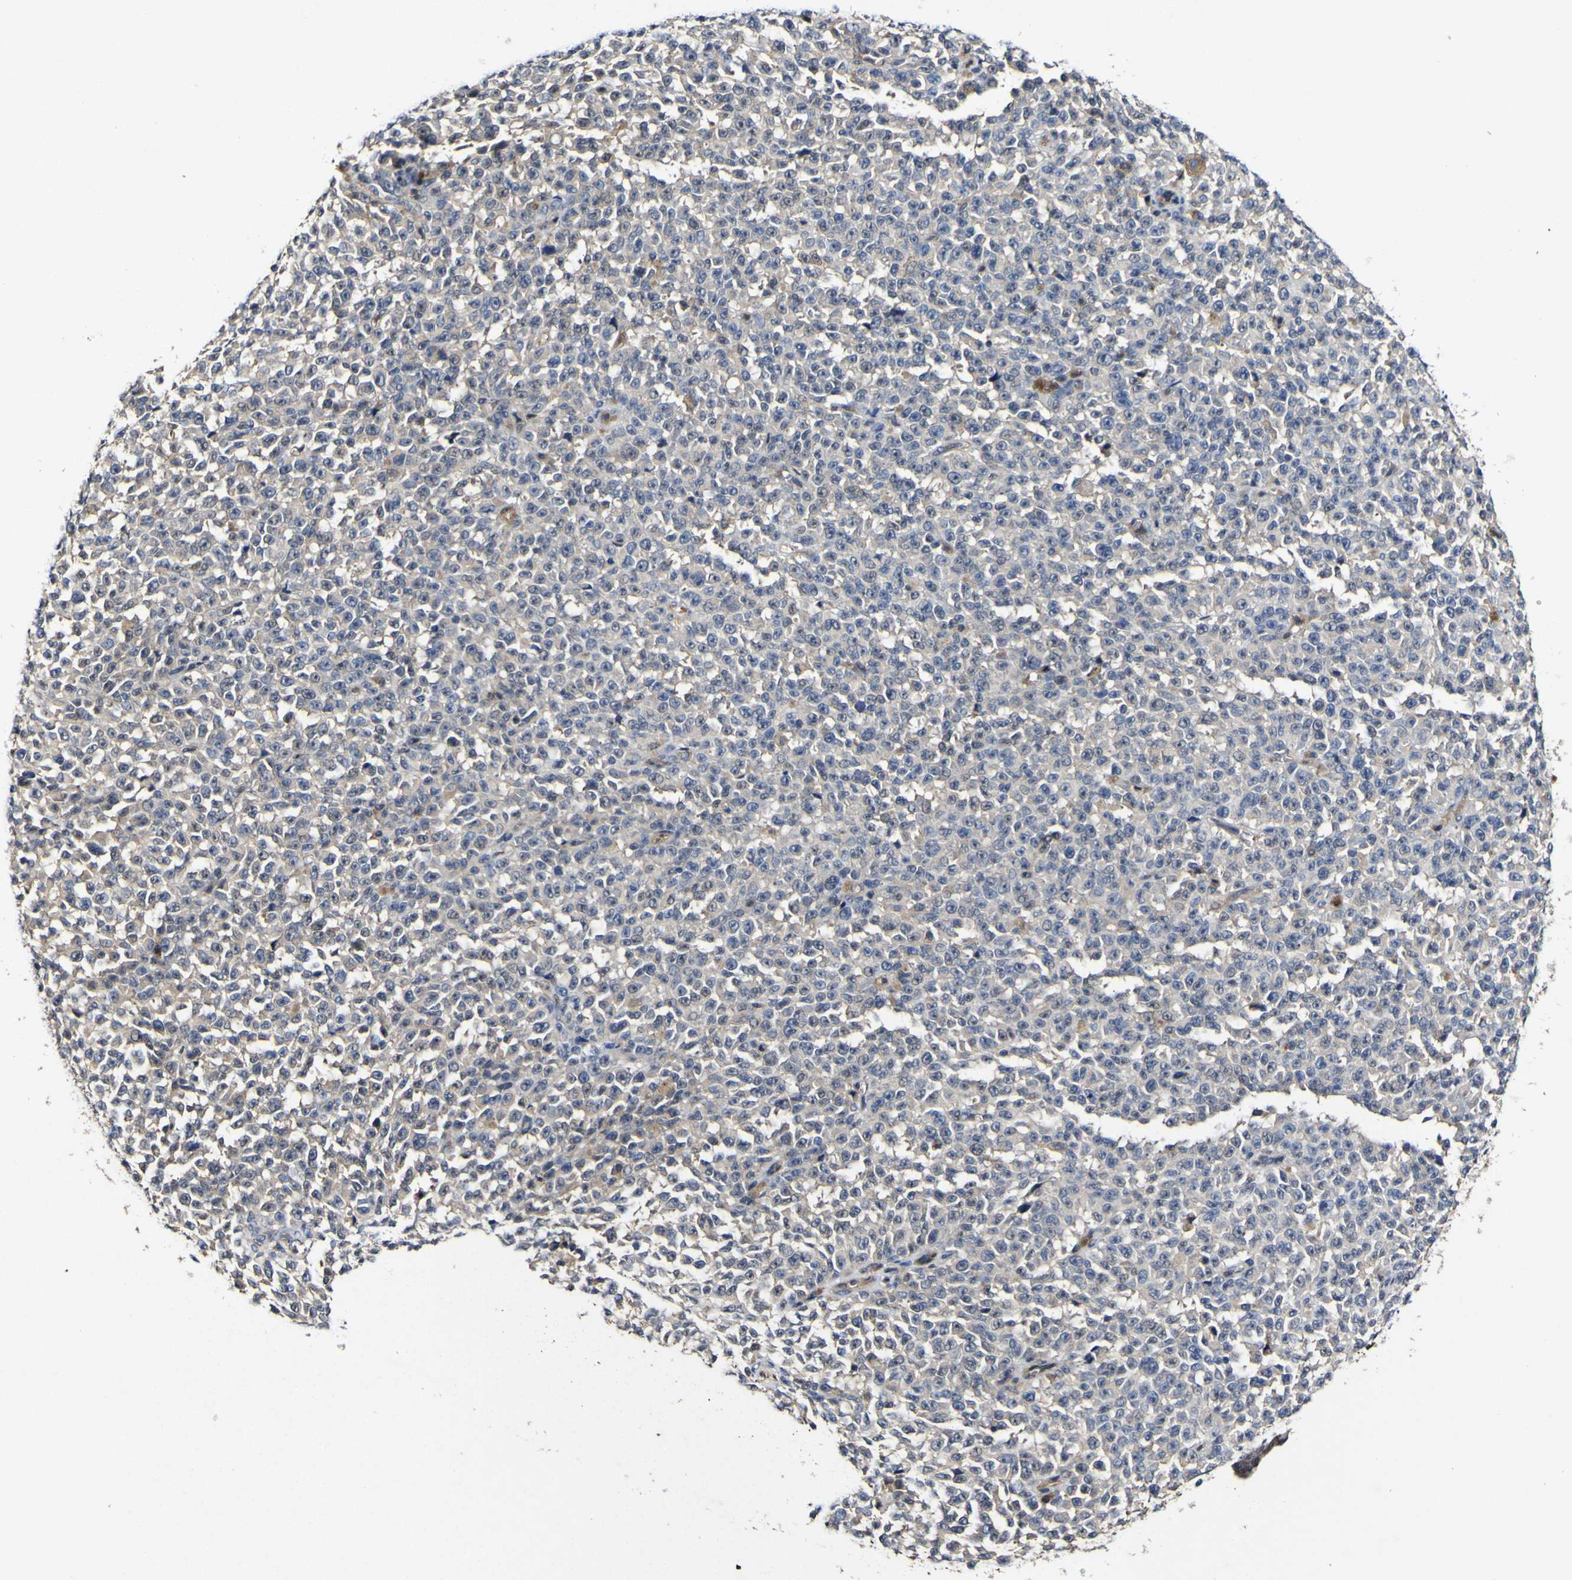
{"staining": {"intensity": "negative", "quantity": "none", "location": "none"}, "tissue": "melanoma", "cell_type": "Tumor cells", "image_type": "cancer", "snomed": [{"axis": "morphology", "description": "Malignant melanoma, NOS"}, {"axis": "topography", "description": "Skin"}], "caption": "IHC image of neoplastic tissue: human malignant melanoma stained with DAB (3,3'-diaminobenzidine) demonstrates no significant protein staining in tumor cells.", "gene": "CCL2", "patient": {"sex": "female", "age": 82}}